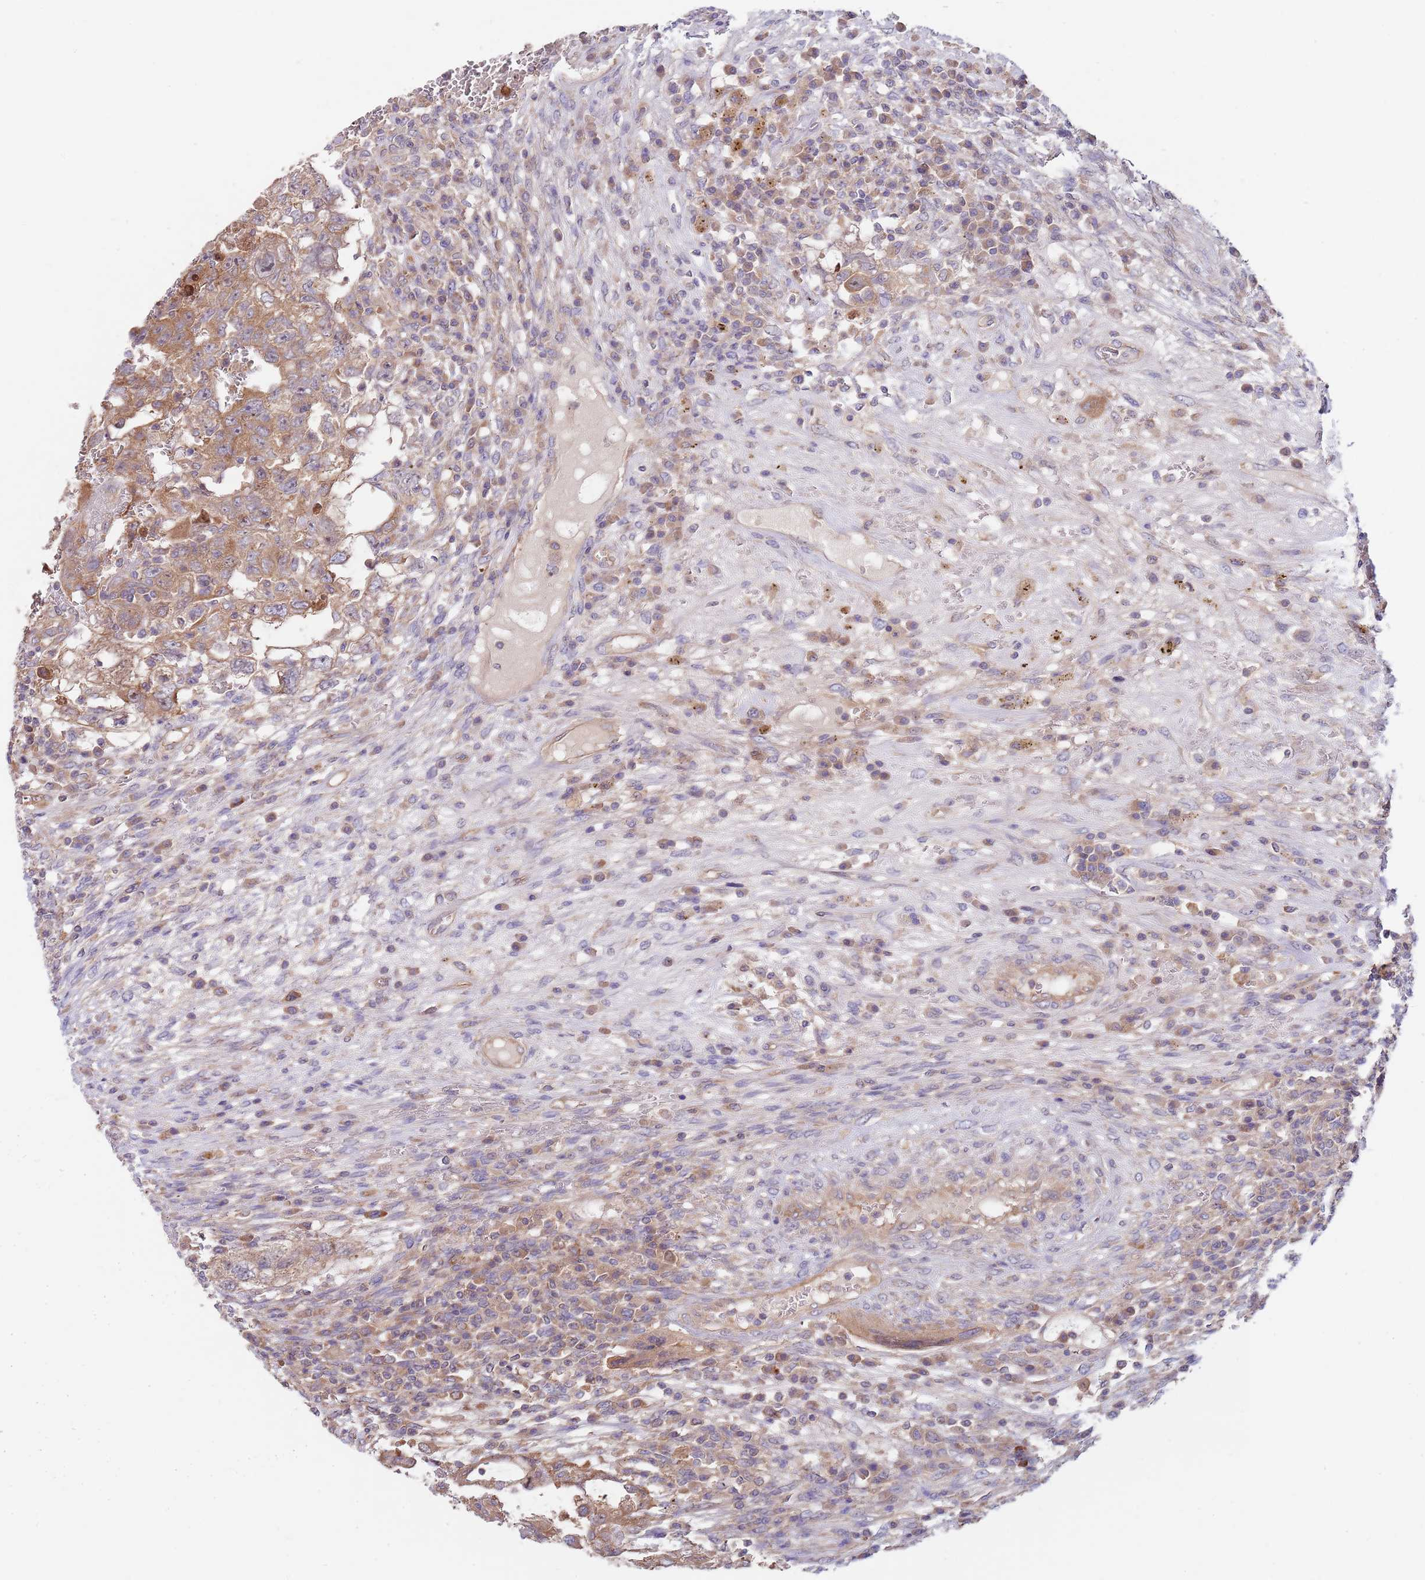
{"staining": {"intensity": "moderate", "quantity": ">75%", "location": "cytoplasmic/membranous"}, "tissue": "testis cancer", "cell_type": "Tumor cells", "image_type": "cancer", "snomed": [{"axis": "morphology", "description": "Carcinoma, Embryonal, NOS"}, {"axis": "topography", "description": "Testis"}], "caption": "Moderate cytoplasmic/membranous protein staining is seen in about >75% of tumor cells in testis embryonal carcinoma. (DAB IHC with brightfield microscopy, high magnification).", "gene": "EIF3F", "patient": {"sex": "male", "age": 26}}